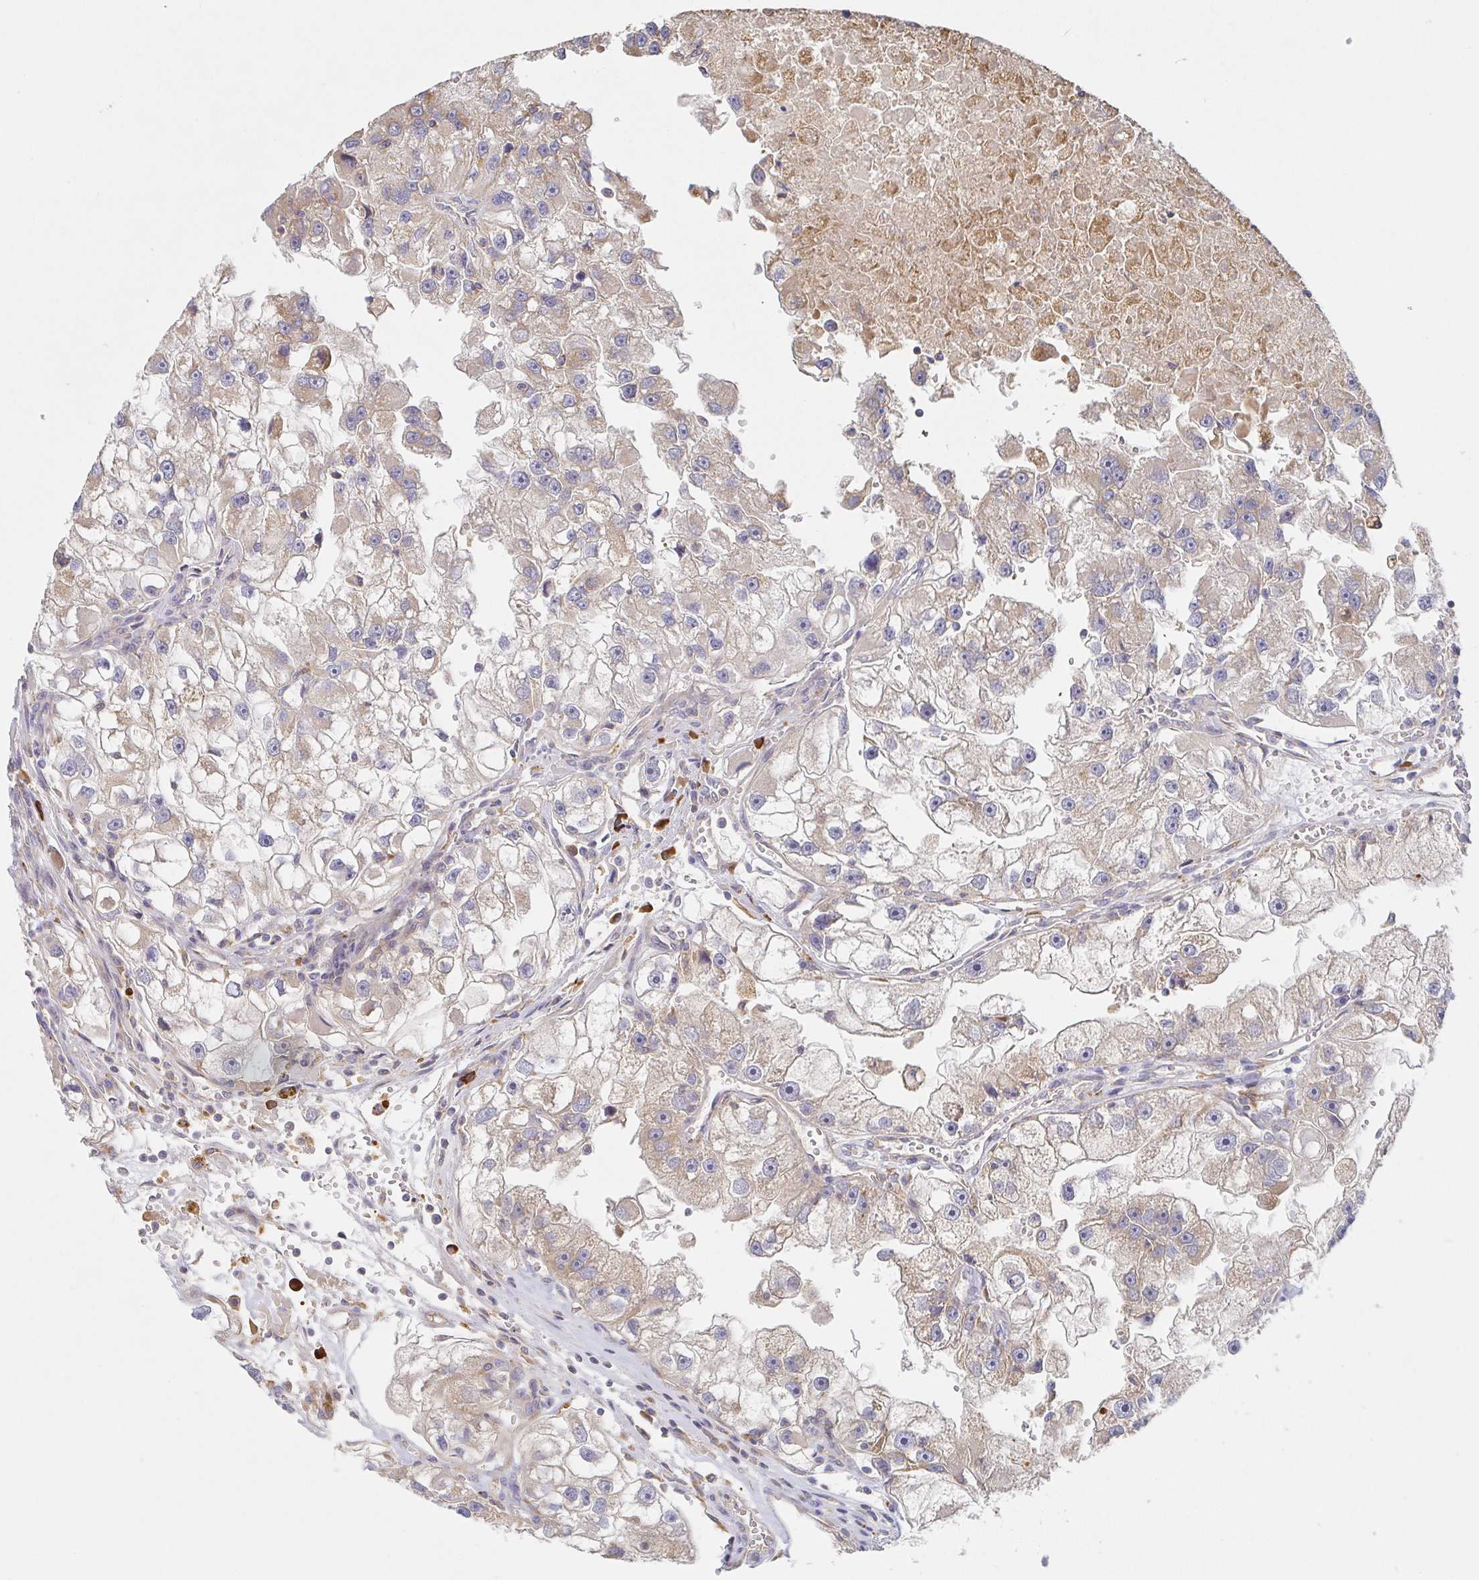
{"staining": {"intensity": "weak", "quantity": ">75%", "location": "cytoplasmic/membranous"}, "tissue": "renal cancer", "cell_type": "Tumor cells", "image_type": "cancer", "snomed": [{"axis": "morphology", "description": "Adenocarcinoma, NOS"}, {"axis": "topography", "description": "Kidney"}], "caption": "Renal cancer (adenocarcinoma) was stained to show a protein in brown. There is low levels of weak cytoplasmic/membranous positivity in approximately >75% of tumor cells. The protein of interest is shown in brown color, while the nuclei are stained blue.", "gene": "IRAK2", "patient": {"sex": "male", "age": 63}}